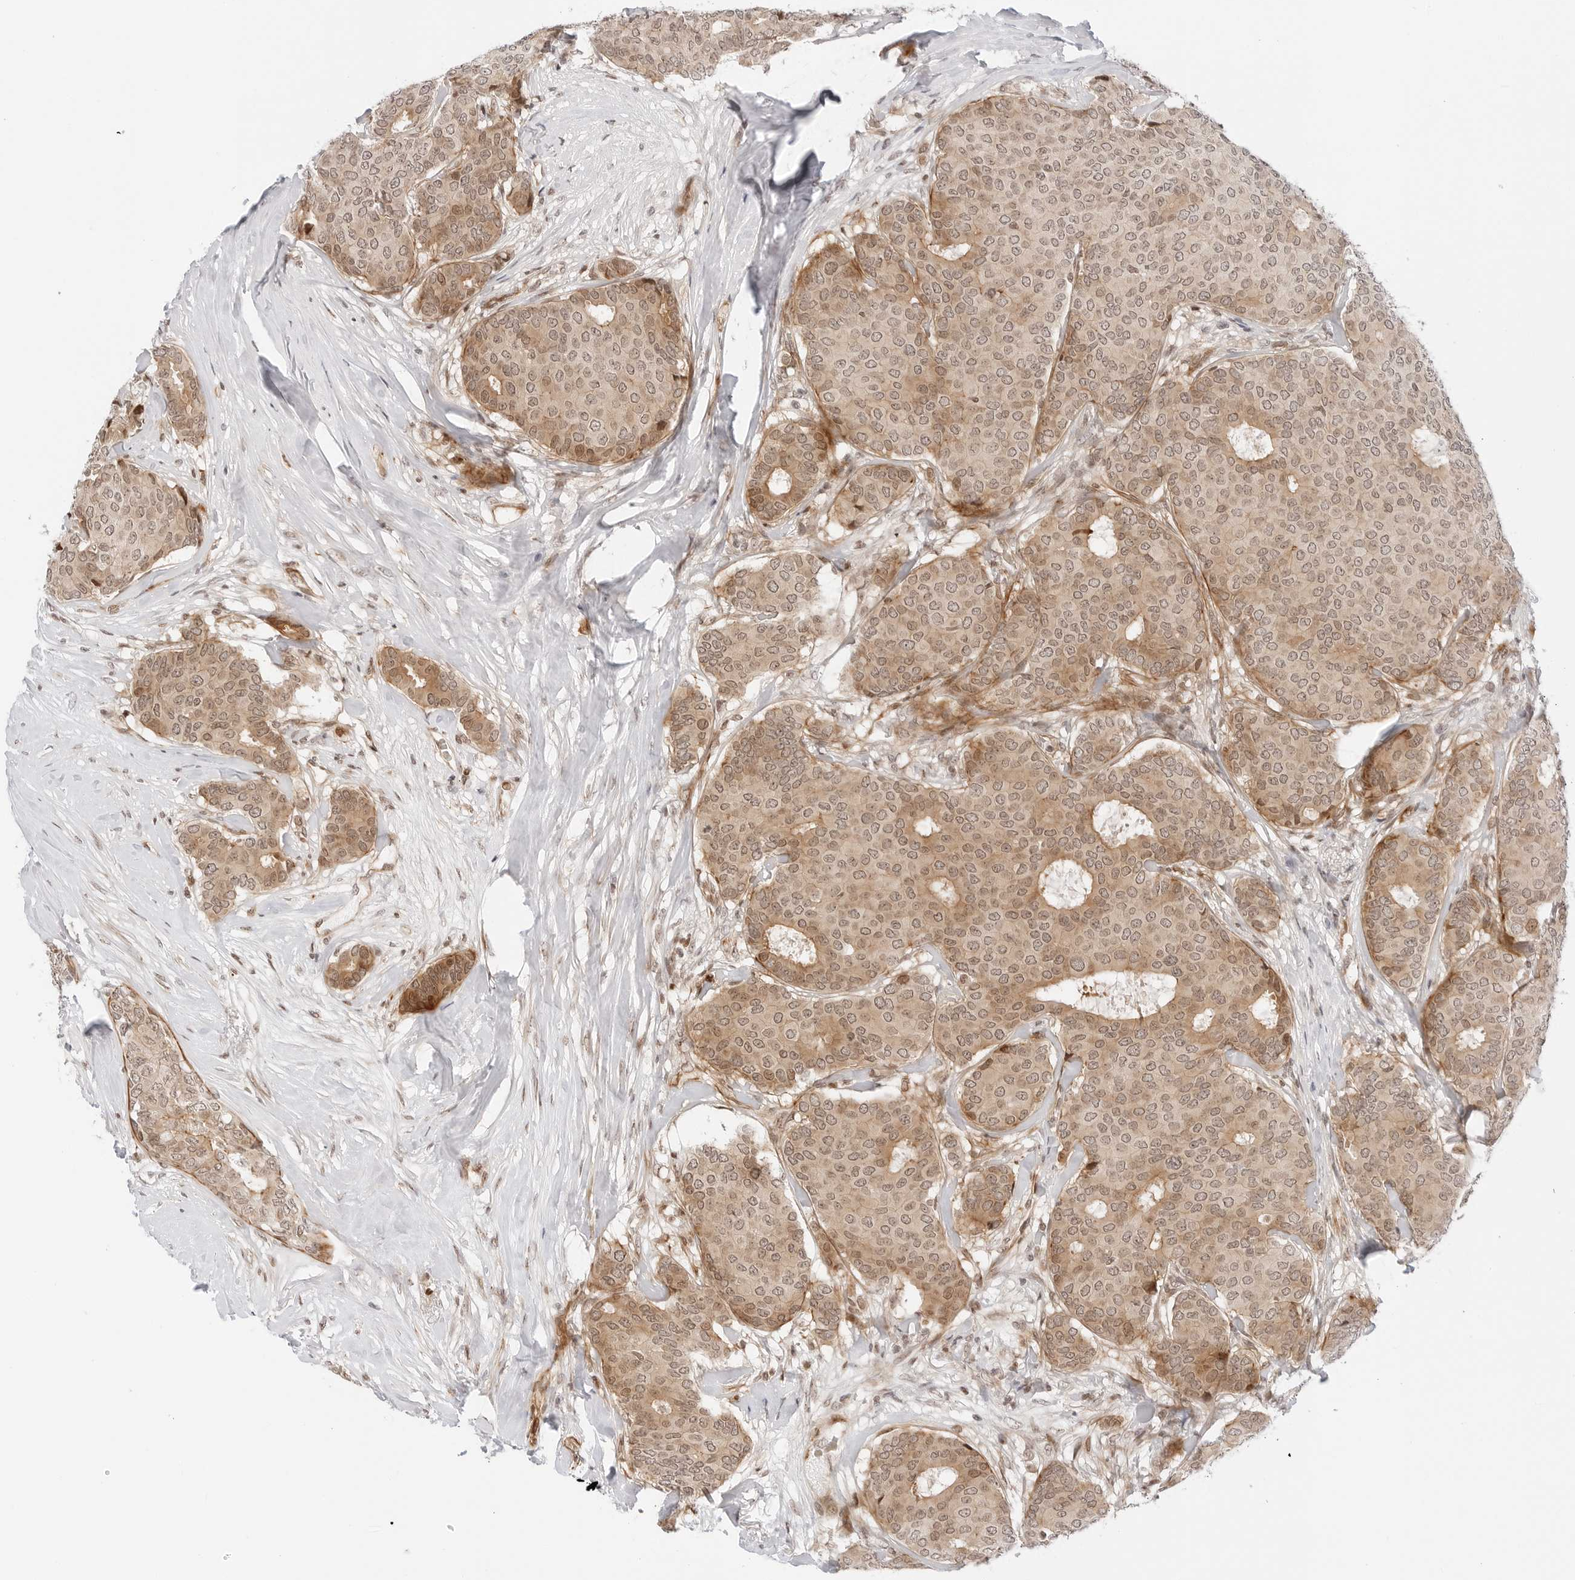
{"staining": {"intensity": "moderate", "quantity": ">75%", "location": "cytoplasmic/membranous,nuclear"}, "tissue": "breast cancer", "cell_type": "Tumor cells", "image_type": "cancer", "snomed": [{"axis": "morphology", "description": "Duct carcinoma"}, {"axis": "topography", "description": "Breast"}], "caption": "An immunohistochemistry micrograph of neoplastic tissue is shown. Protein staining in brown shows moderate cytoplasmic/membranous and nuclear positivity in breast cancer (infiltrating ductal carcinoma) within tumor cells. (Brightfield microscopy of DAB IHC at high magnification).", "gene": "ZNF613", "patient": {"sex": "female", "age": 75}}